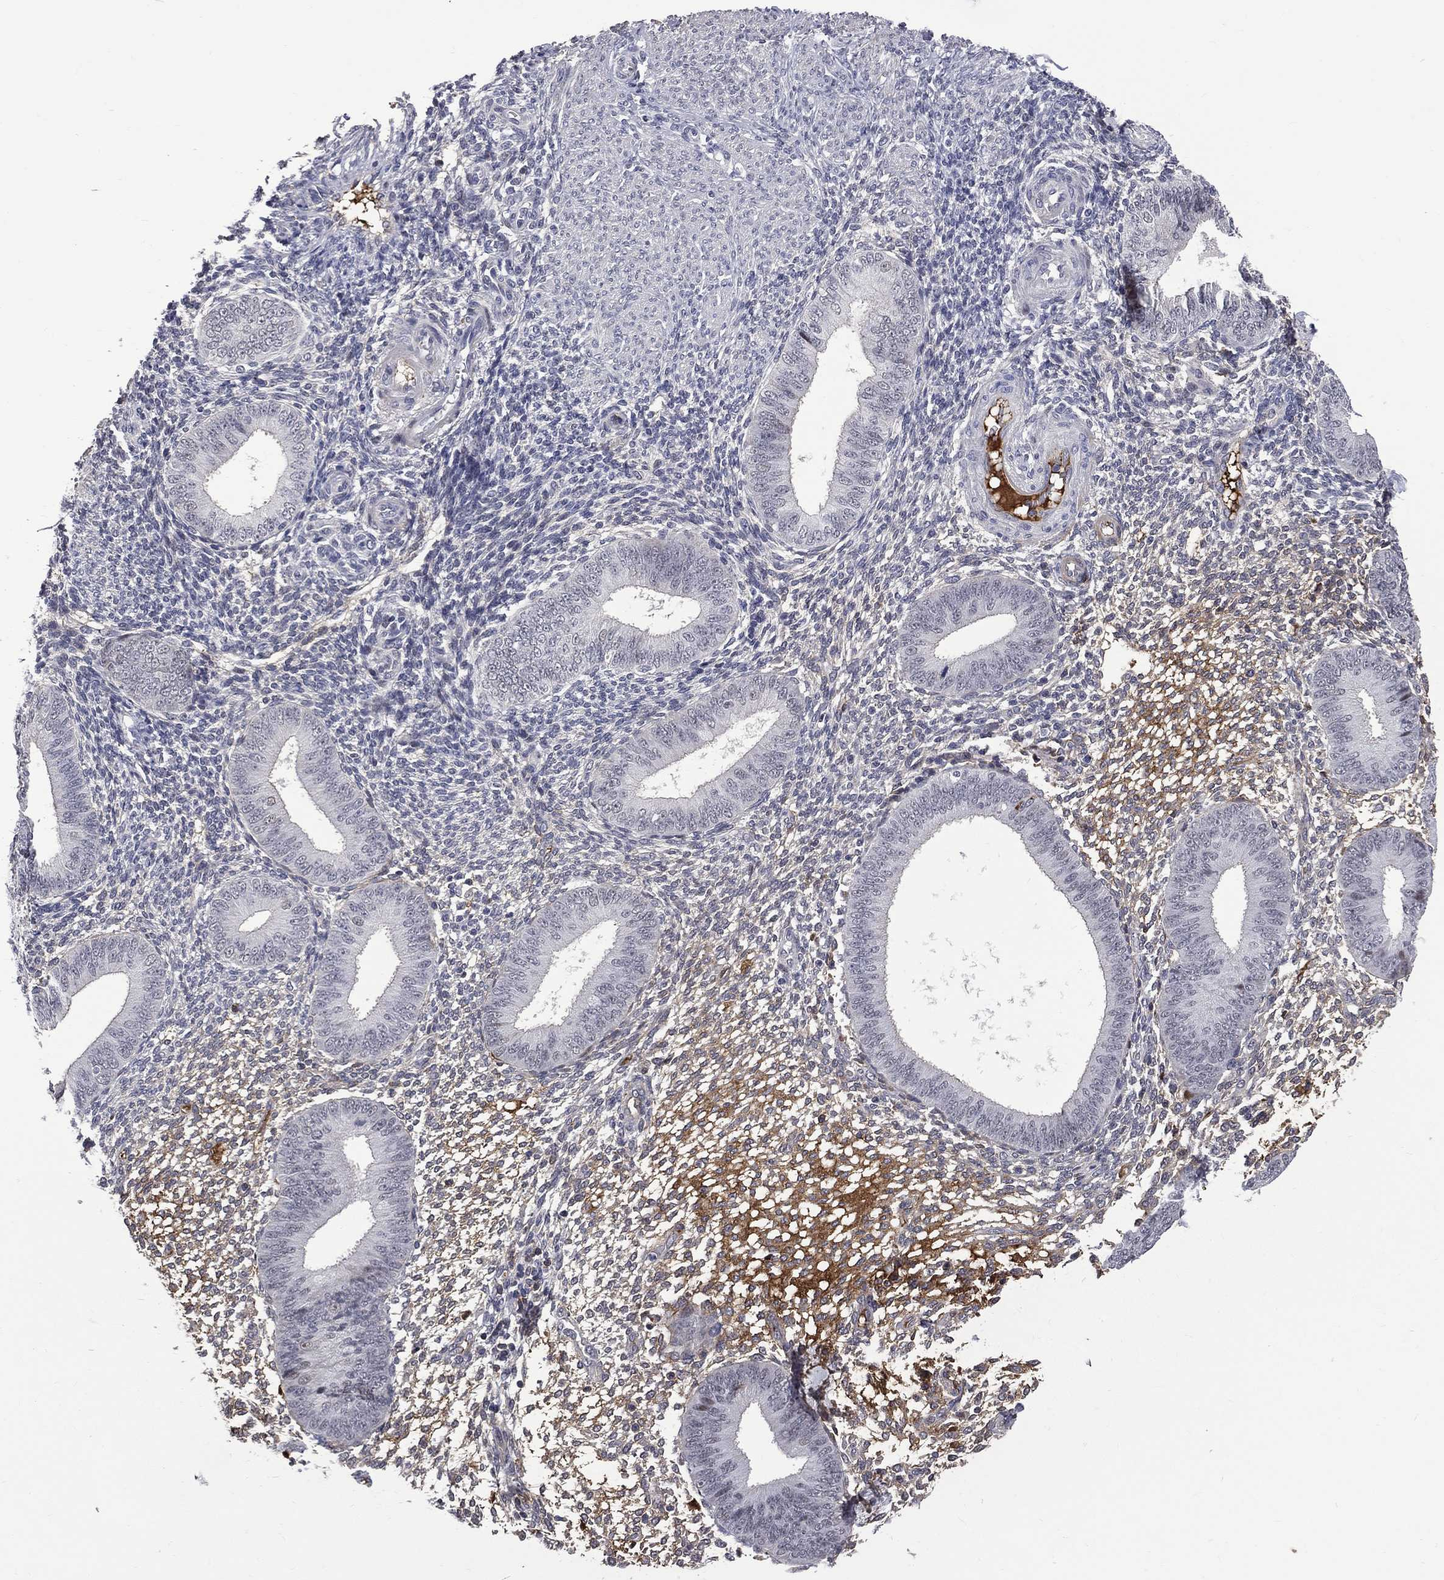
{"staining": {"intensity": "negative", "quantity": "none", "location": "none"}, "tissue": "endometrium", "cell_type": "Cells in endometrial stroma", "image_type": "normal", "snomed": [{"axis": "morphology", "description": "Normal tissue, NOS"}, {"axis": "topography", "description": "Endometrium"}], "caption": "IHC photomicrograph of unremarkable endometrium: human endometrium stained with DAB (3,3'-diaminobenzidine) reveals no significant protein expression in cells in endometrial stroma. Nuclei are stained in blue.", "gene": "FGG", "patient": {"sex": "female", "age": 39}}